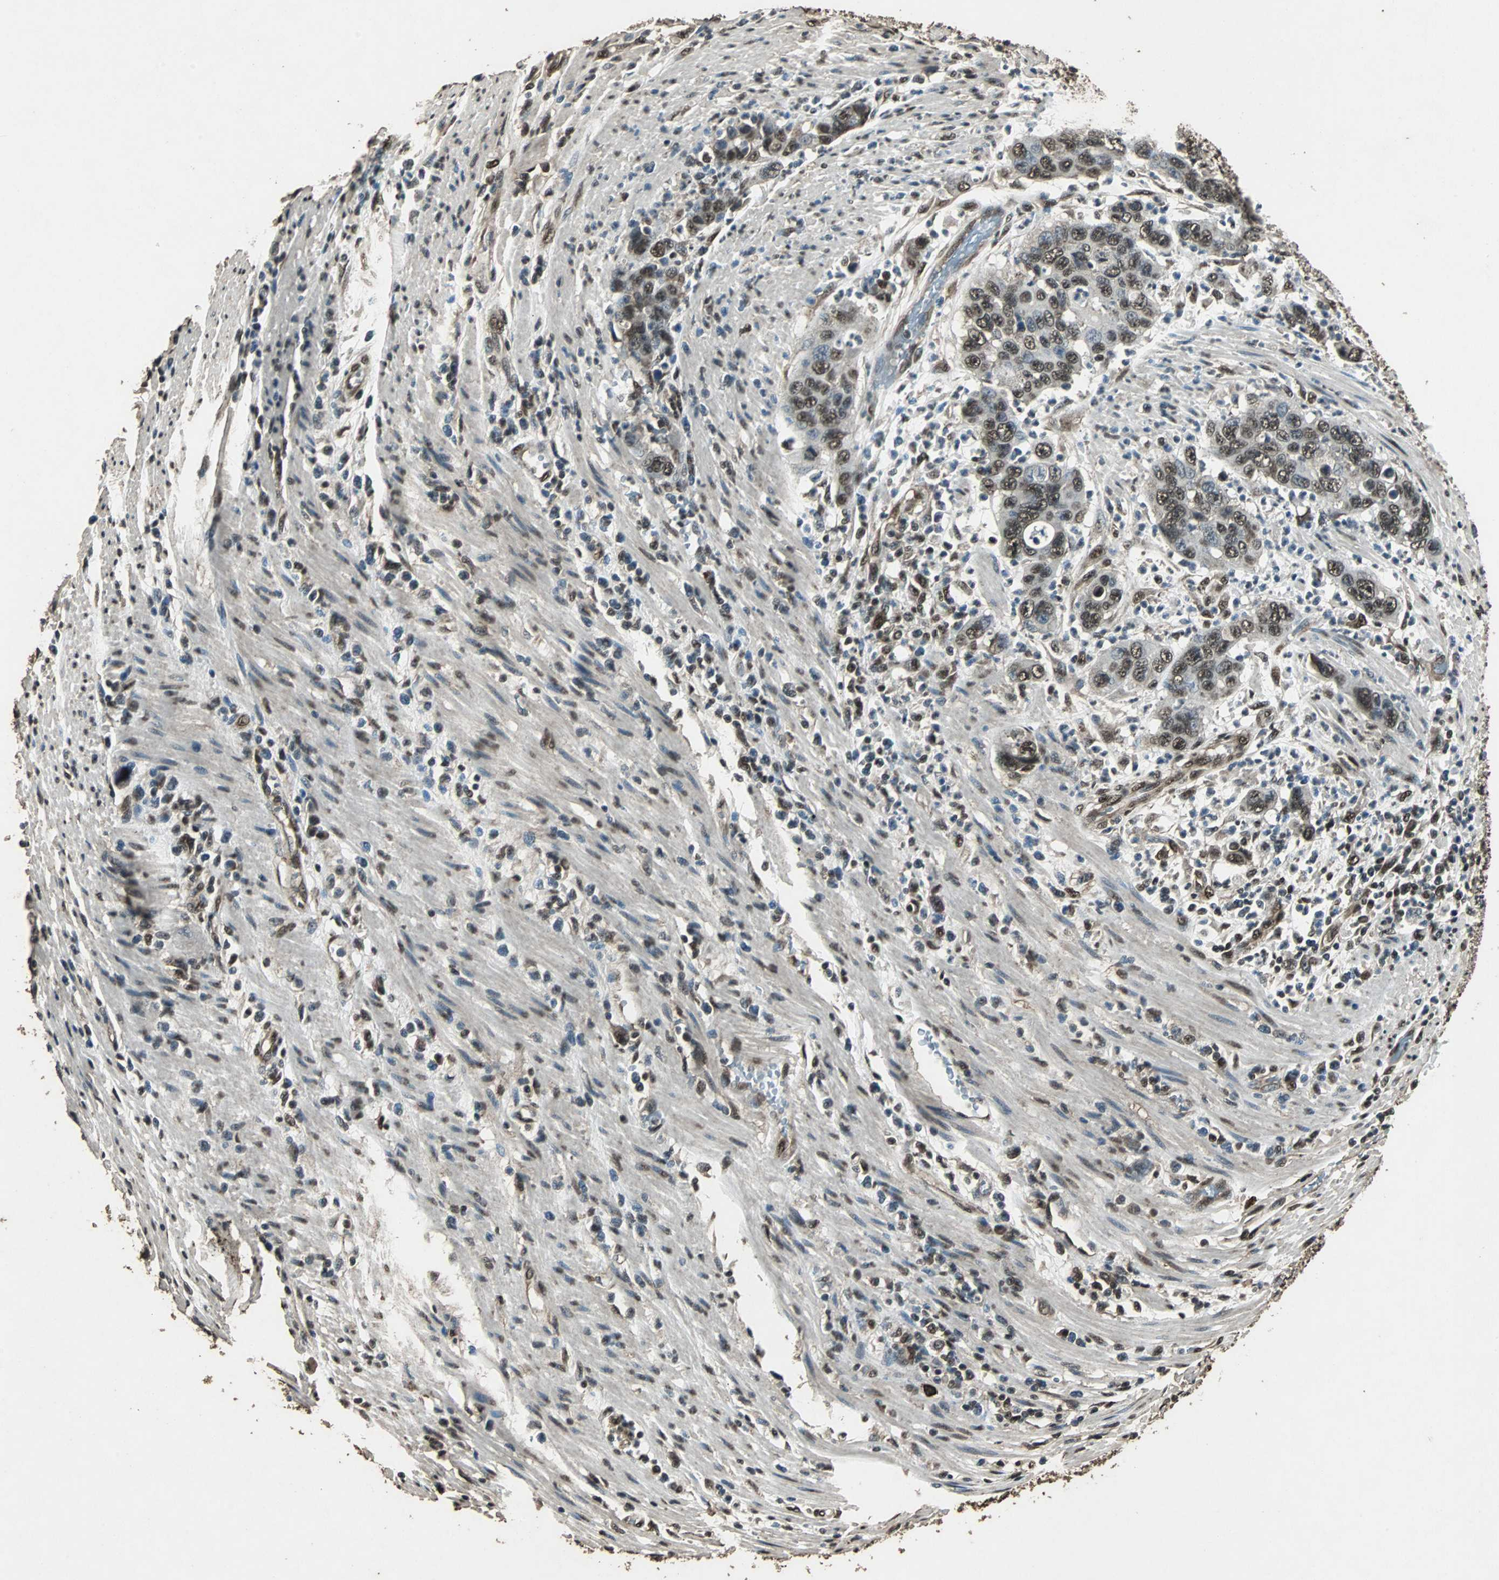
{"staining": {"intensity": "strong", "quantity": ">75%", "location": "cytoplasmic/membranous,nuclear"}, "tissue": "pancreatic cancer", "cell_type": "Tumor cells", "image_type": "cancer", "snomed": [{"axis": "morphology", "description": "Adenocarcinoma, NOS"}, {"axis": "topography", "description": "Pancreas"}], "caption": "Immunohistochemistry histopathology image of neoplastic tissue: pancreatic cancer (adenocarcinoma) stained using immunohistochemistry displays high levels of strong protein expression localized specifically in the cytoplasmic/membranous and nuclear of tumor cells, appearing as a cytoplasmic/membranous and nuclear brown color.", "gene": "PPP1R13B", "patient": {"sex": "female", "age": 71}}